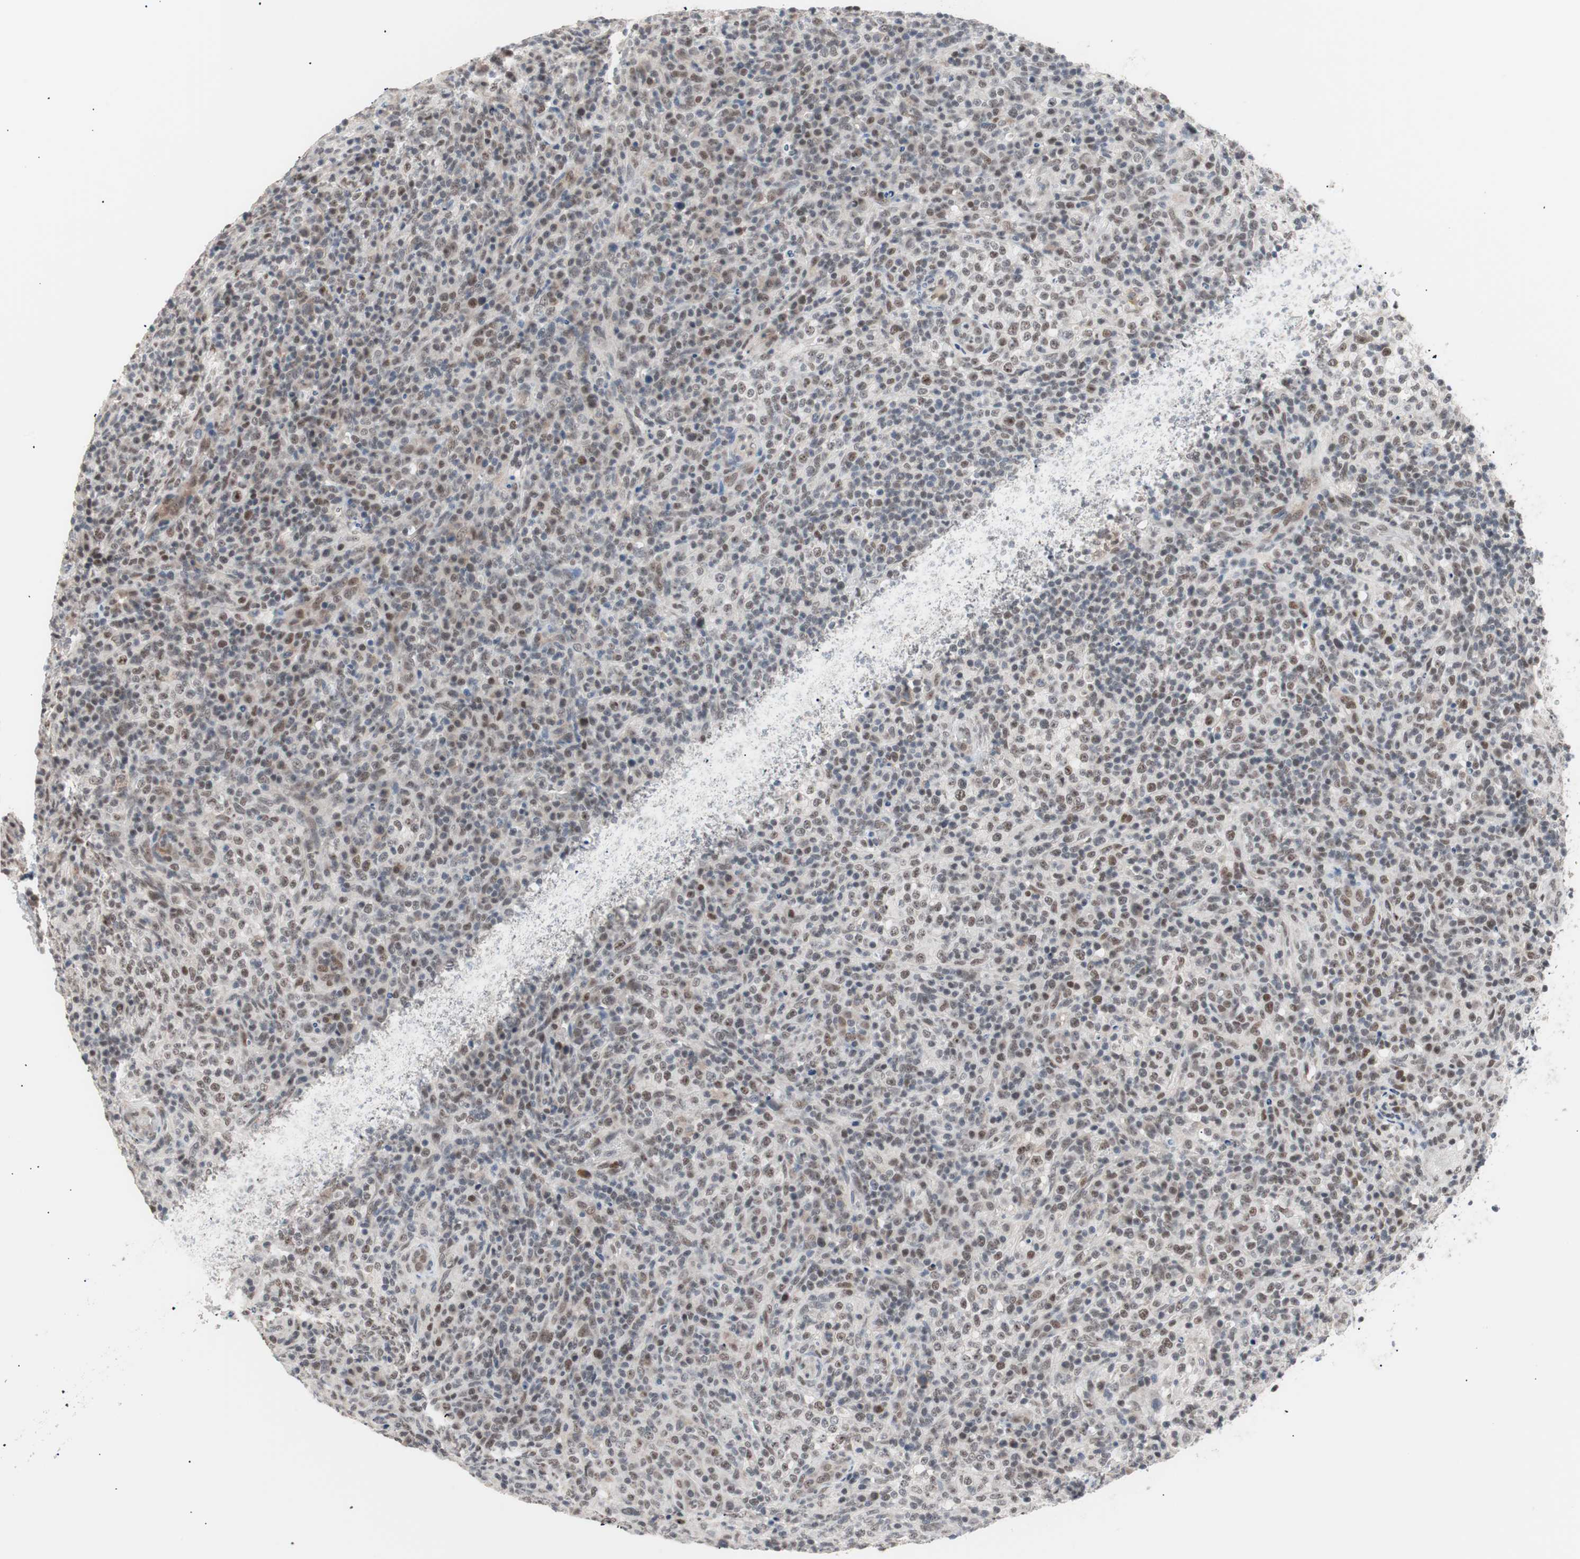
{"staining": {"intensity": "moderate", "quantity": ">75%", "location": "nuclear"}, "tissue": "lymphoma", "cell_type": "Tumor cells", "image_type": "cancer", "snomed": [{"axis": "morphology", "description": "Malignant lymphoma, non-Hodgkin's type, High grade"}, {"axis": "topography", "description": "Lymph node"}], "caption": "The histopathology image shows a brown stain indicating the presence of a protein in the nuclear of tumor cells in lymphoma. (DAB = brown stain, brightfield microscopy at high magnification).", "gene": "LIG3", "patient": {"sex": "female", "age": 76}}